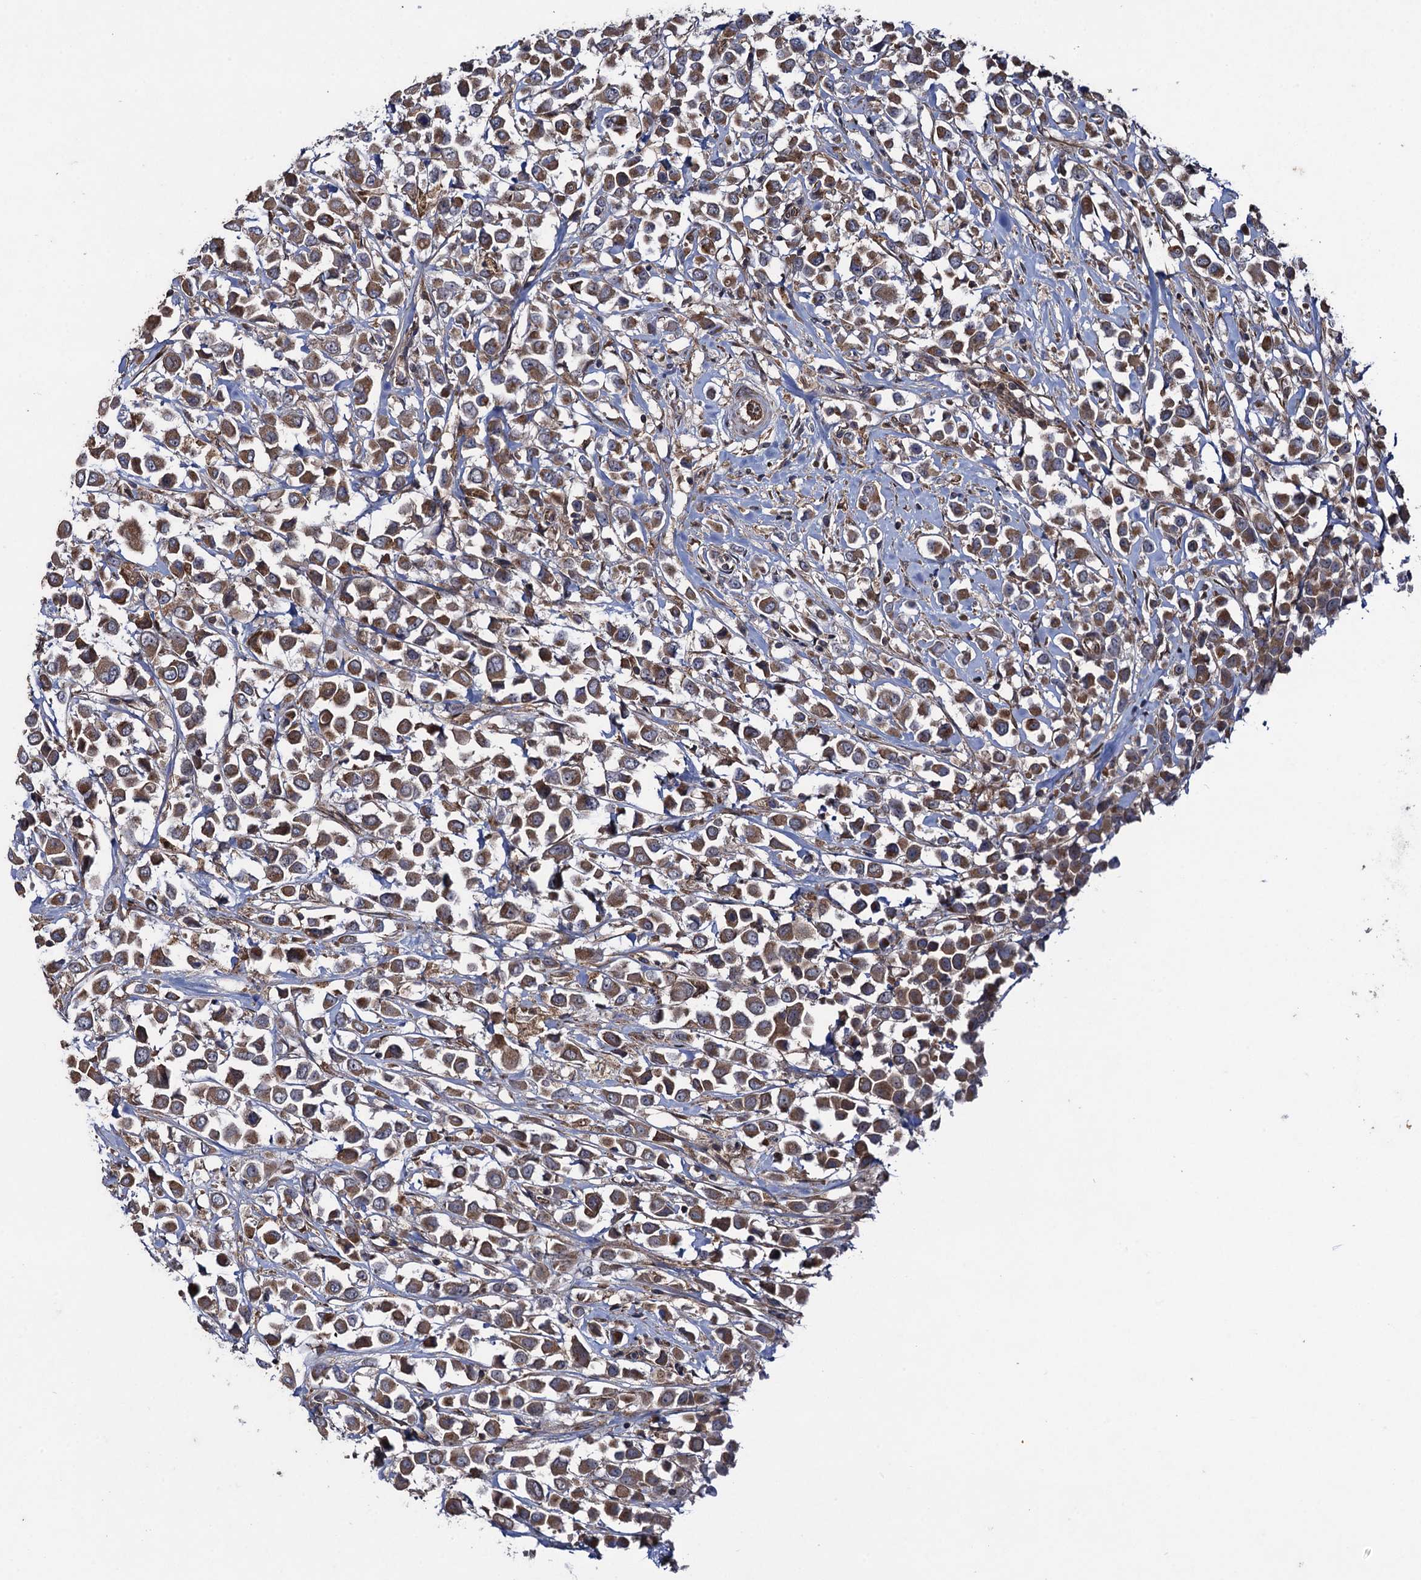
{"staining": {"intensity": "moderate", "quantity": ">75%", "location": "cytoplasmic/membranous"}, "tissue": "breast cancer", "cell_type": "Tumor cells", "image_type": "cancer", "snomed": [{"axis": "morphology", "description": "Duct carcinoma"}, {"axis": "topography", "description": "Breast"}], "caption": "Immunohistochemistry (IHC) of human invasive ductal carcinoma (breast) reveals medium levels of moderate cytoplasmic/membranous staining in approximately >75% of tumor cells.", "gene": "HAUS1", "patient": {"sex": "female", "age": 61}}